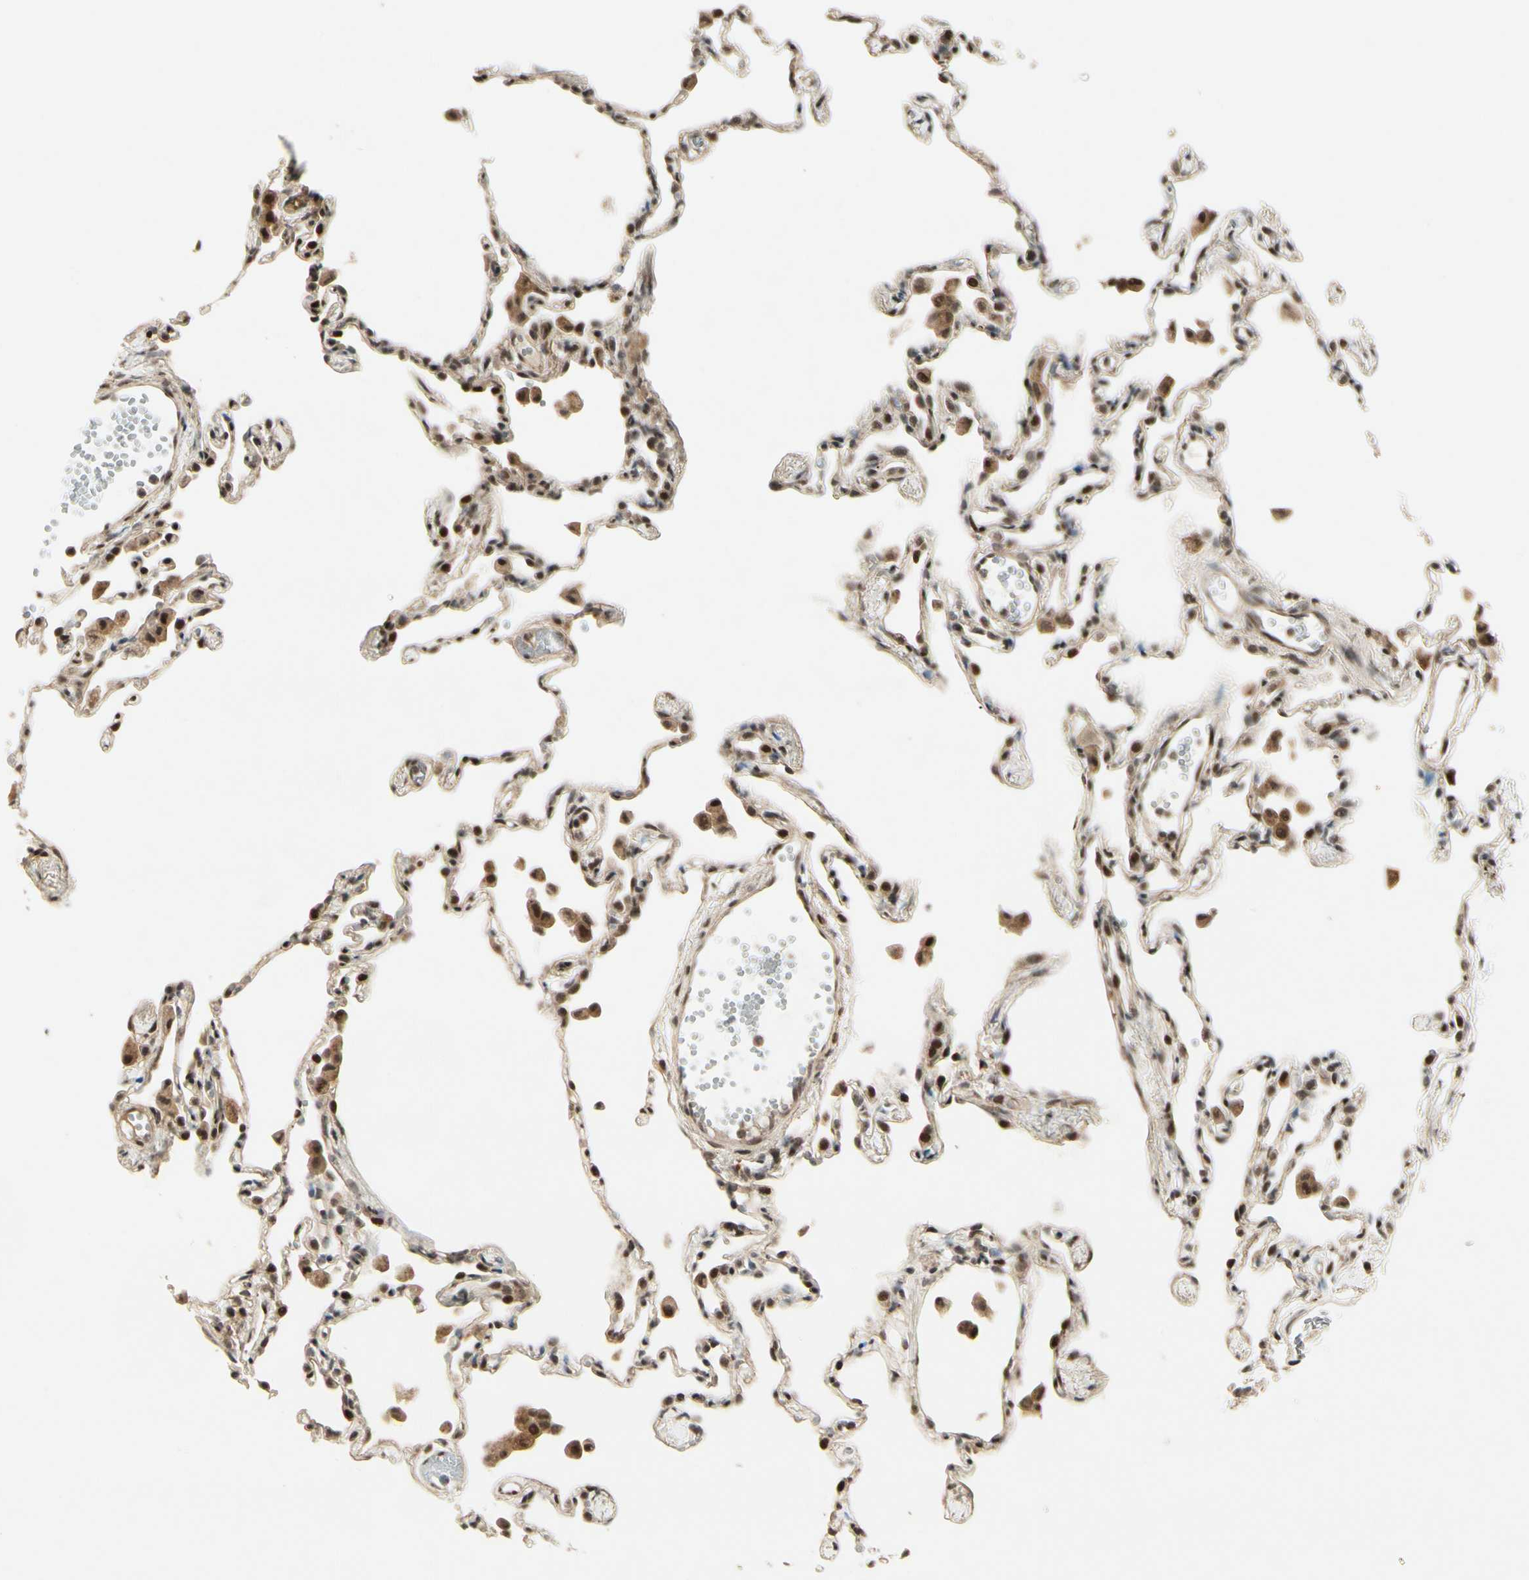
{"staining": {"intensity": "moderate", "quantity": "25%-75%", "location": "nuclear"}, "tissue": "lung", "cell_type": "Alveolar cells", "image_type": "normal", "snomed": [{"axis": "morphology", "description": "Normal tissue, NOS"}, {"axis": "topography", "description": "Lung"}], "caption": "Immunohistochemistry histopathology image of normal lung: lung stained using immunohistochemistry (IHC) displays medium levels of moderate protein expression localized specifically in the nuclear of alveolar cells, appearing as a nuclear brown color.", "gene": "CDK11A", "patient": {"sex": "female", "age": 49}}